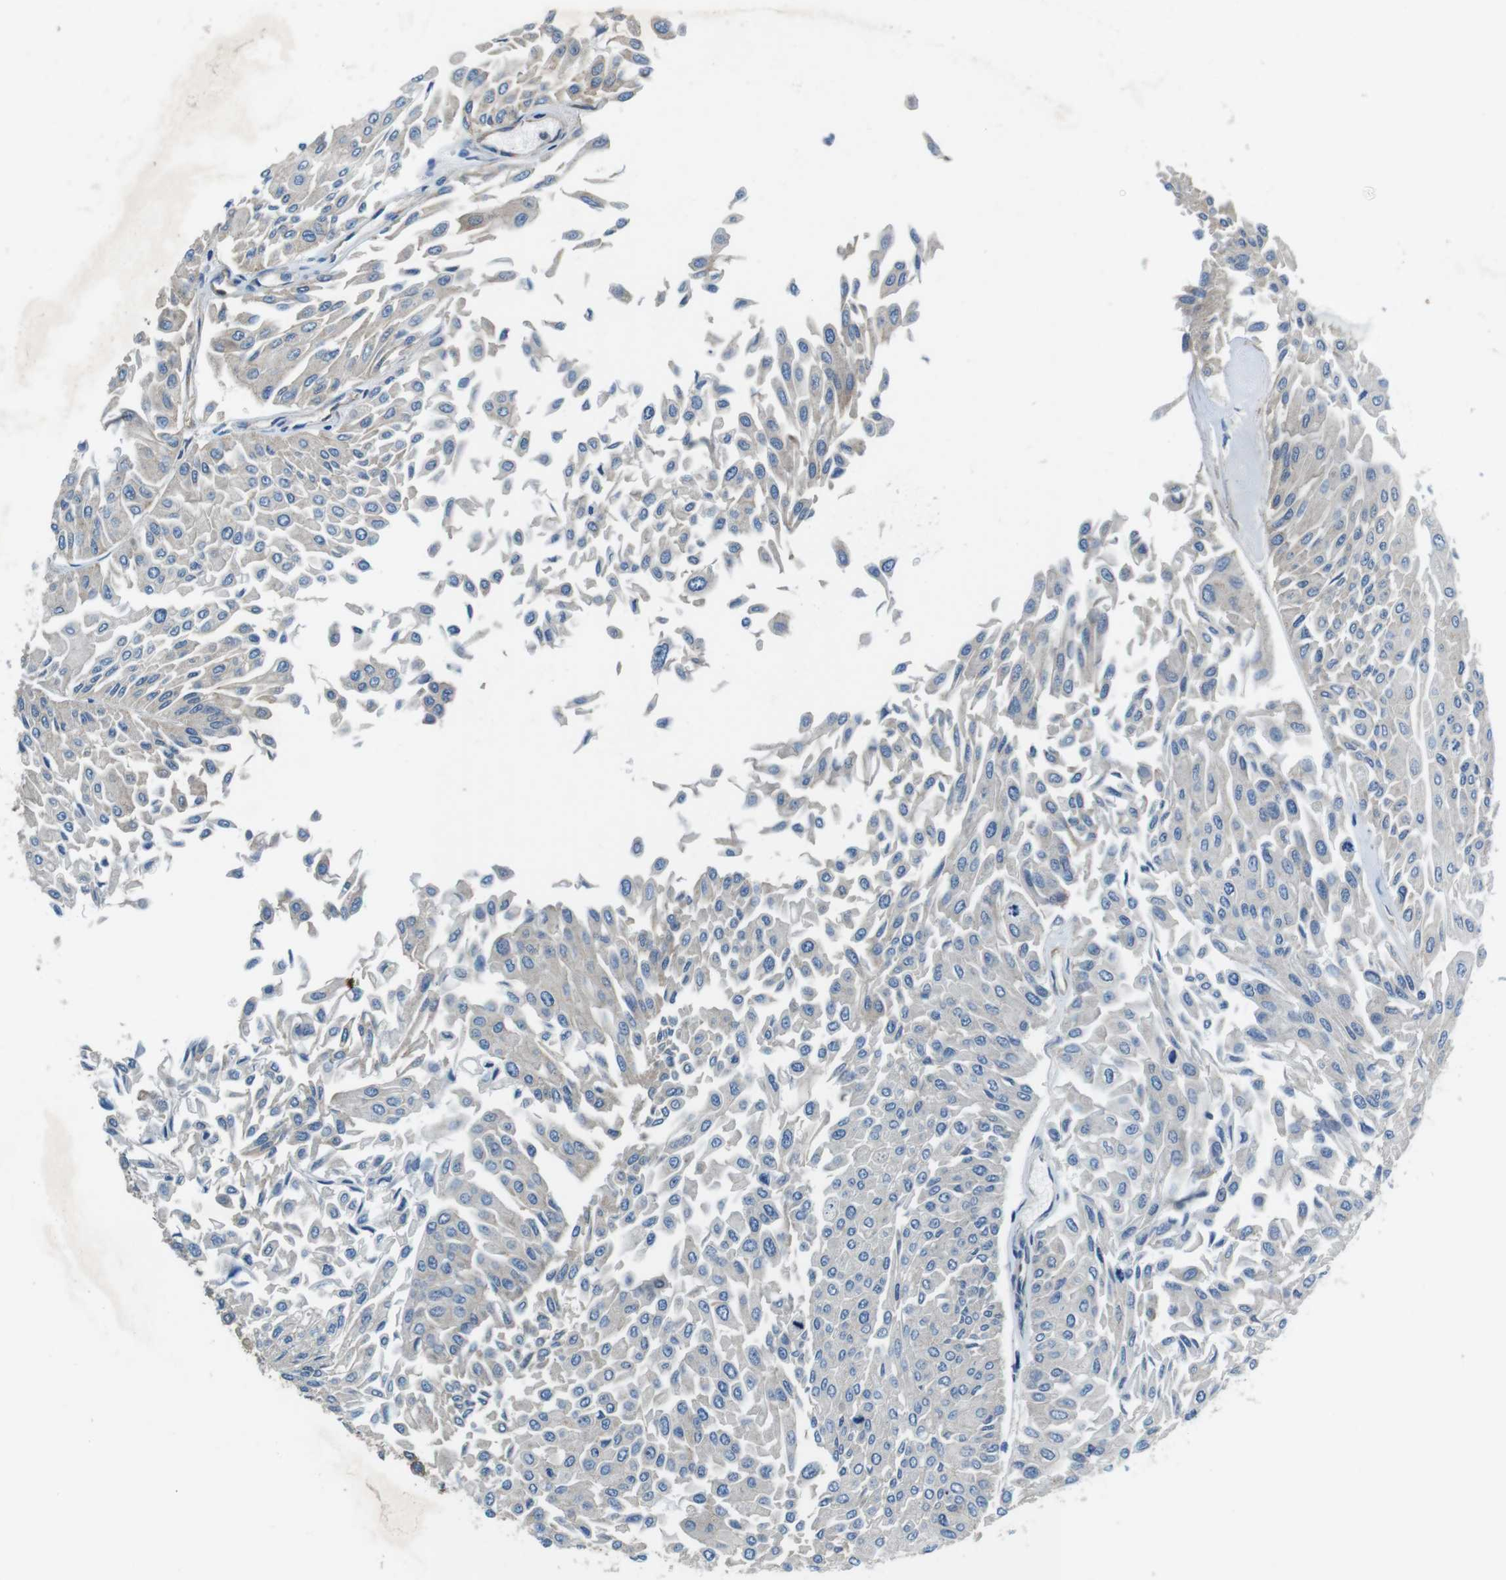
{"staining": {"intensity": "weak", "quantity": "<25%", "location": "cytoplasmic/membranous"}, "tissue": "urothelial cancer", "cell_type": "Tumor cells", "image_type": "cancer", "snomed": [{"axis": "morphology", "description": "Urothelial carcinoma, Low grade"}, {"axis": "topography", "description": "Urinary bladder"}], "caption": "There is no significant staining in tumor cells of low-grade urothelial carcinoma.", "gene": "DENND4C", "patient": {"sex": "male", "age": 67}}